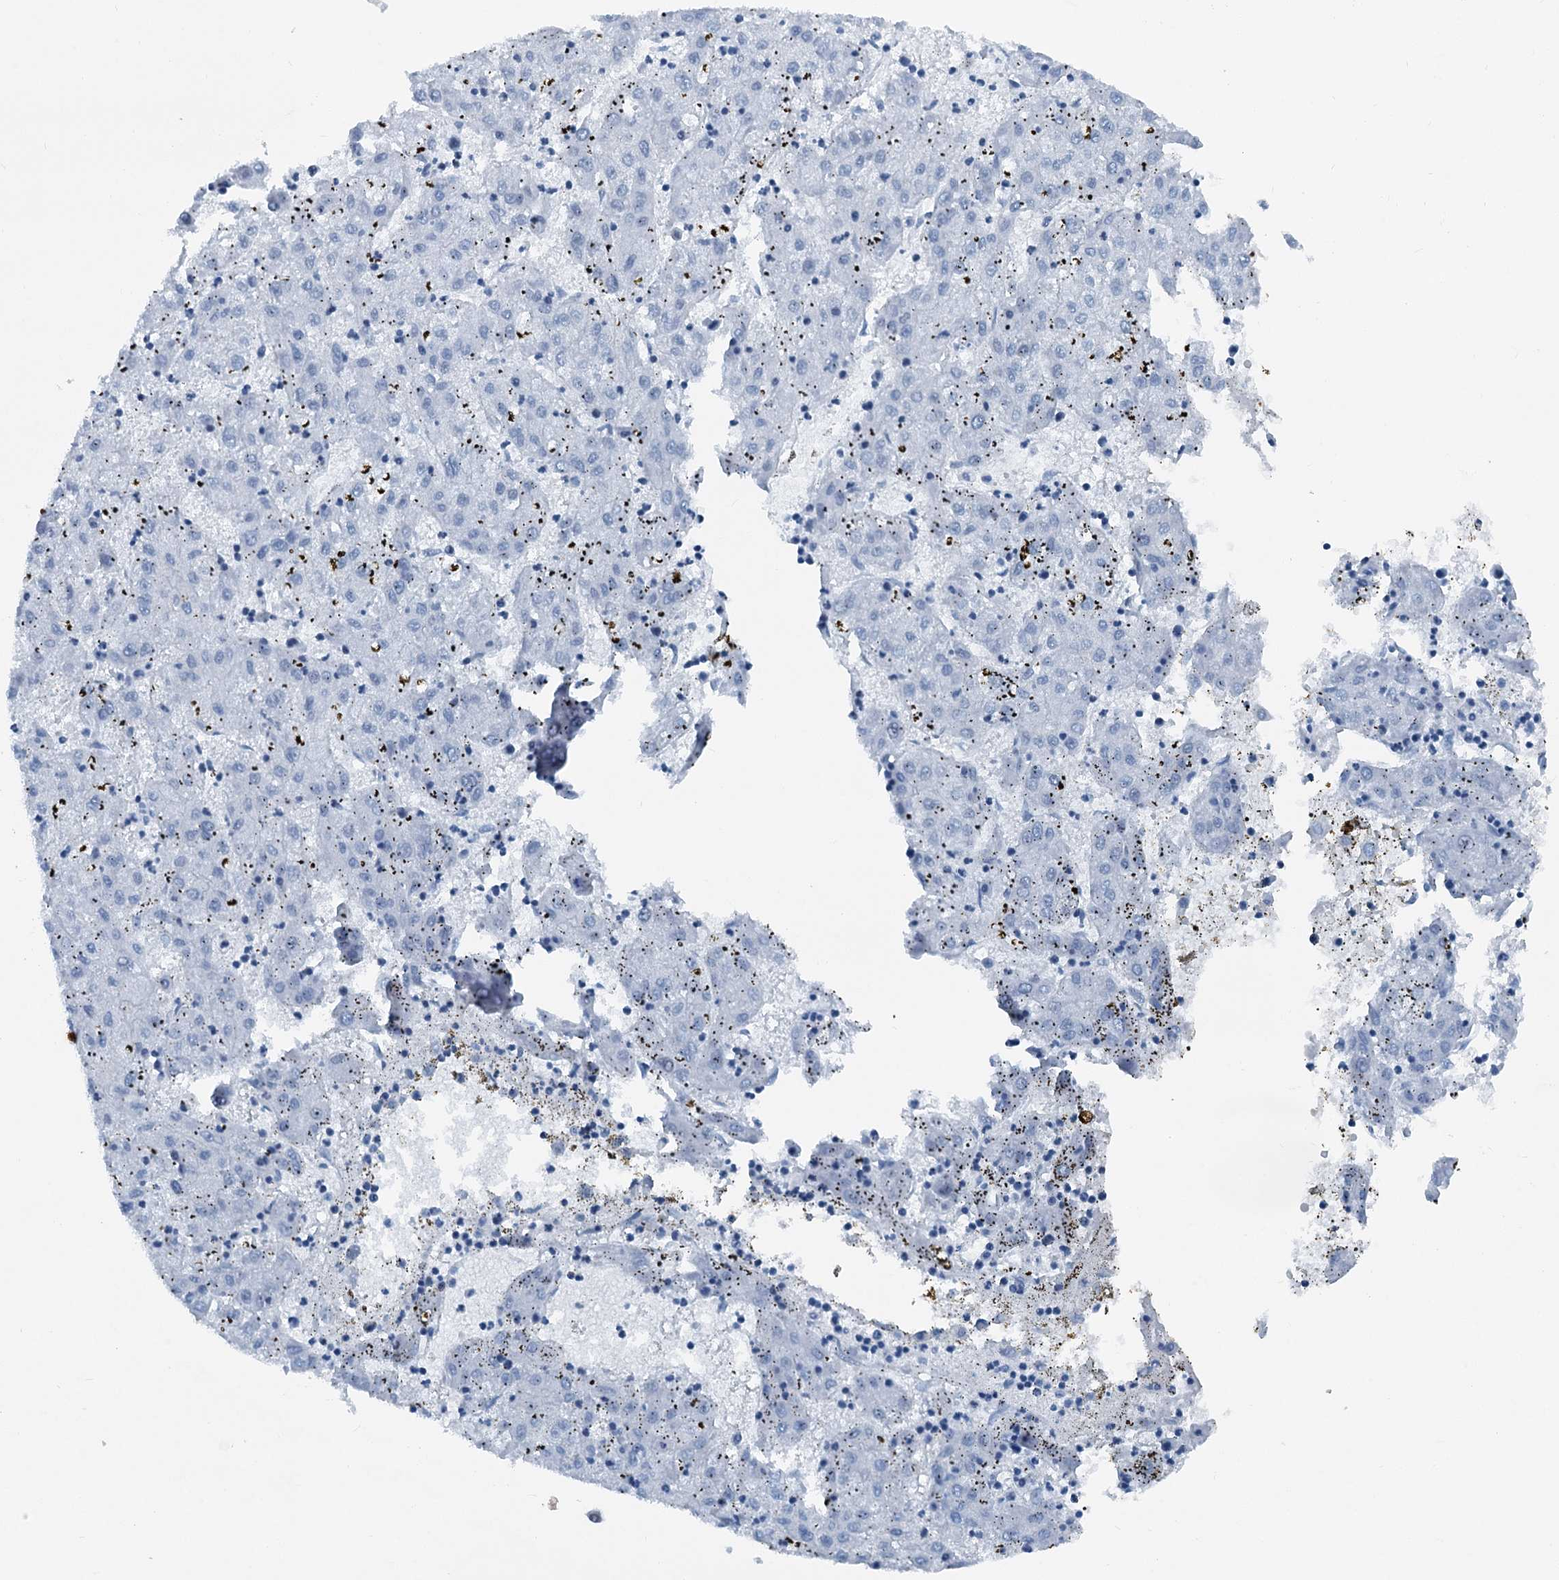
{"staining": {"intensity": "negative", "quantity": "none", "location": "none"}, "tissue": "liver cancer", "cell_type": "Tumor cells", "image_type": "cancer", "snomed": [{"axis": "morphology", "description": "Carcinoma, Hepatocellular, NOS"}, {"axis": "topography", "description": "Liver"}], "caption": "Immunohistochemistry (IHC) micrograph of neoplastic tissue: human liver cancer stained with DAB (3,3'-diaminobenzidine) exhibits no significant protein staining in tumor cells.", "gene": "TRPT1", "patient": {"sex": "male", "age": 72}}